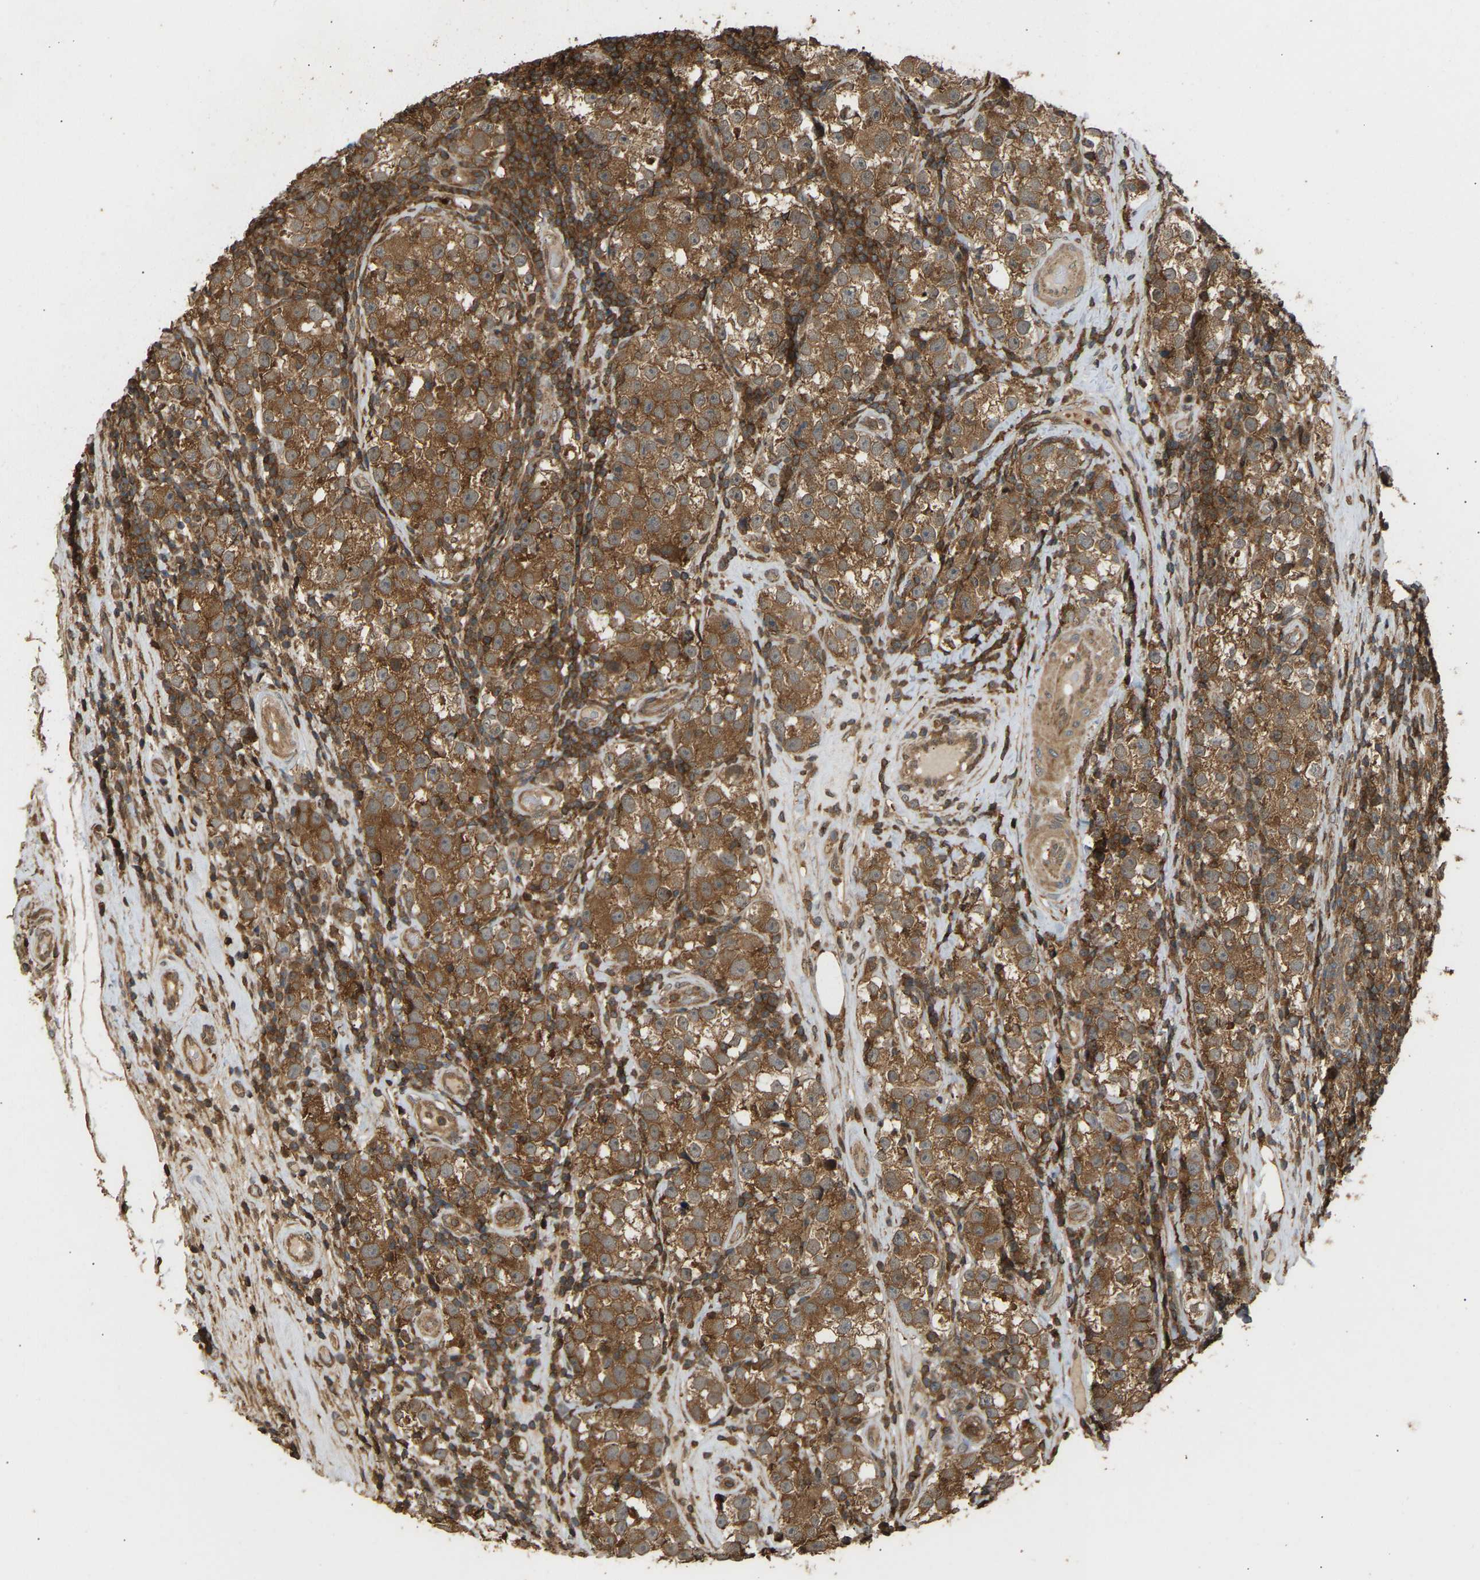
{"staining": {"intensity": "moderate", "quantity": ">75%", "location": "cytoplasmic/membranous"}, "tissue": "testis cancer", "cell_type": "Tumor cells", "image_type": "cancer", "snomed": [{"axis": "morphology", "description": "Normal tissue, NOS"}, {"axis": "morphology", "description": "Seminoma, NOS"}, {"axis": "topography", "description": "Testis"}], "caption": "Protein staining of seminoma (testis) tissue displays moderate cytoplasmic/membranous staining in approximately >75% of tumor cells. The staining was performed using DAB, with brown indicating positive protein expression. Nuclei are stained blue with hematoxylin.", "gene": "GOPC", "patient": {"sex": "male", "age": 43}}